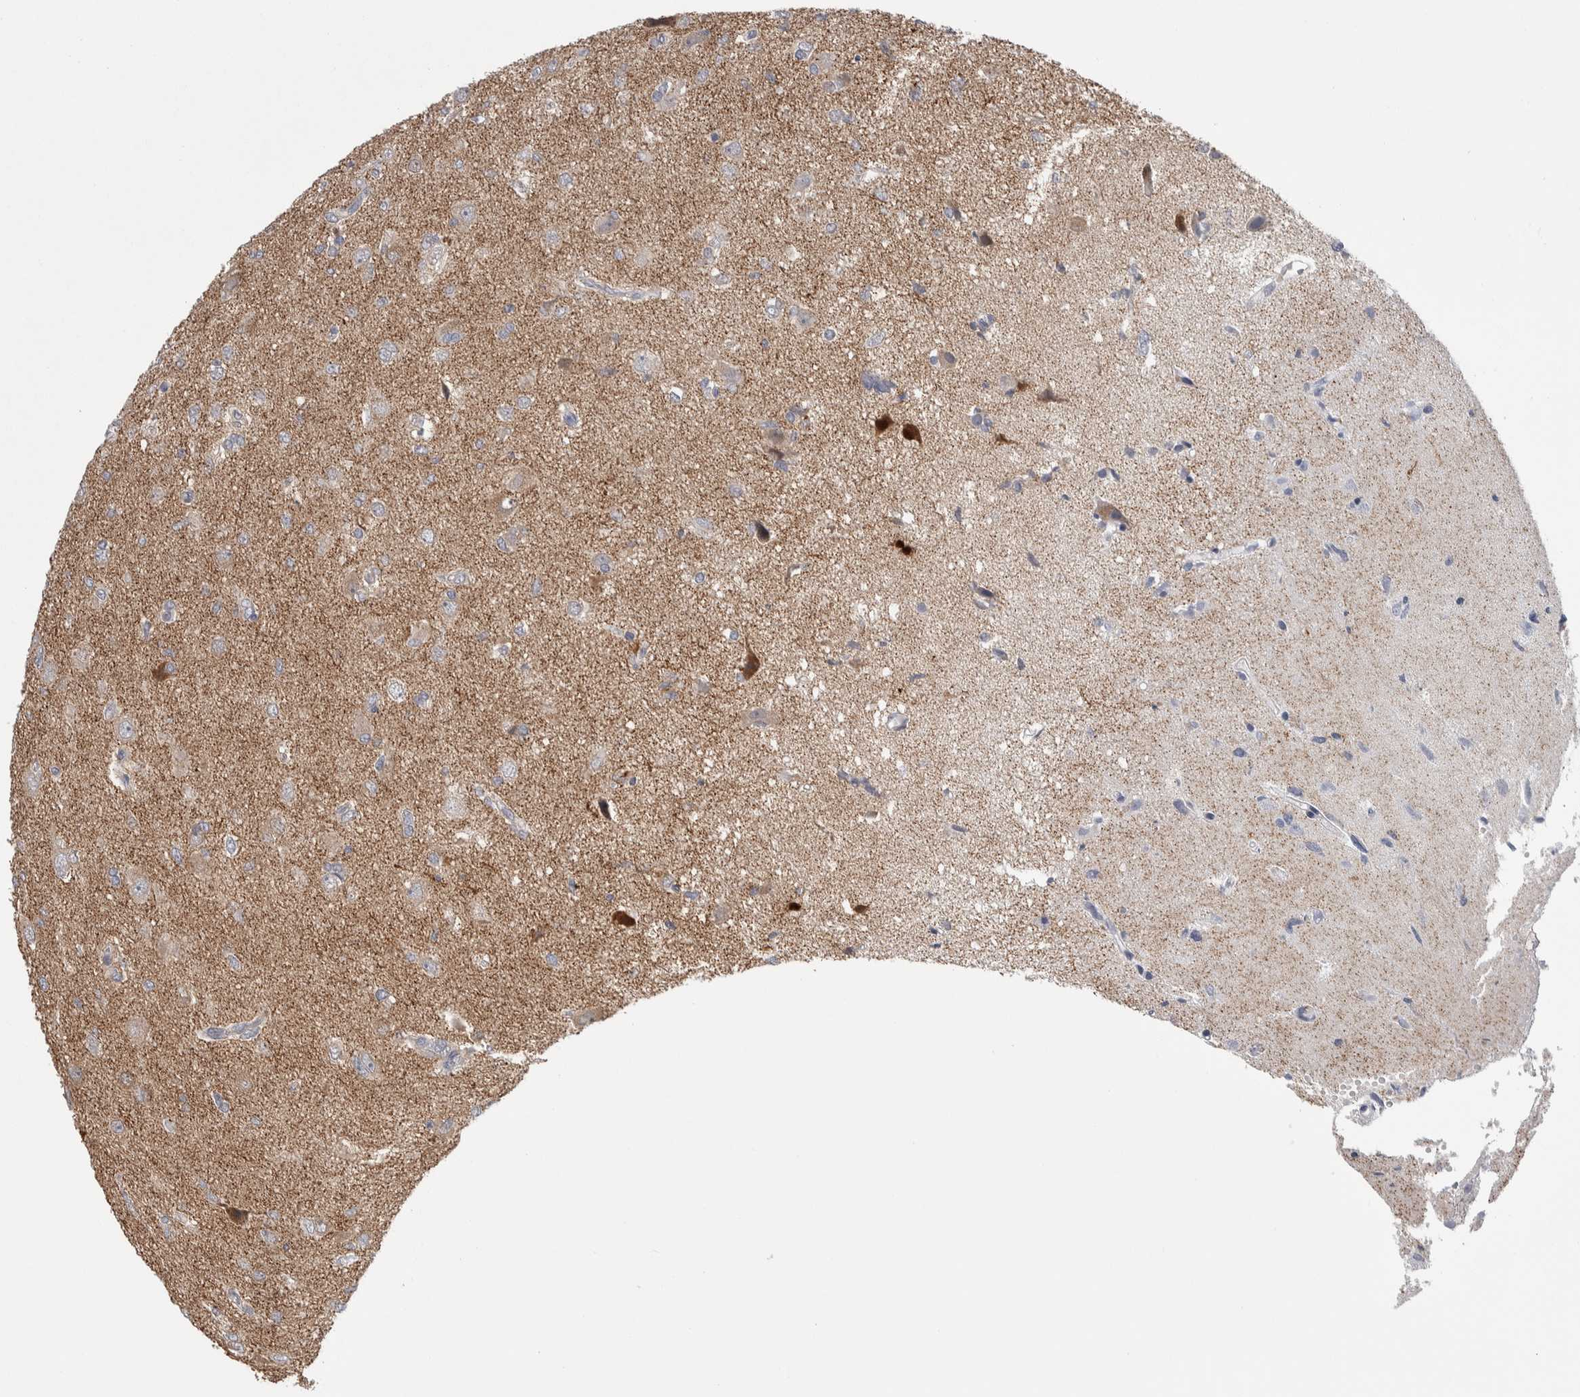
{"staining": {"intensity": "negative", "quantity": "none", "location": "none"}, "tissue": "glioma", "cell_type": "Tumor cells", "image_type": "cancer", "snomed": [{"axis": "morphology", "description": "Glioma, malignant, High grade"}, {"axis": "topography", "description": "Brain"}], "caption": "DAB immunohistochemical staining of glioma demonstrates no significant positivity in tumor cells.", "gene": "ZNF862", "patient": {"sex": "female", "age": 59}}